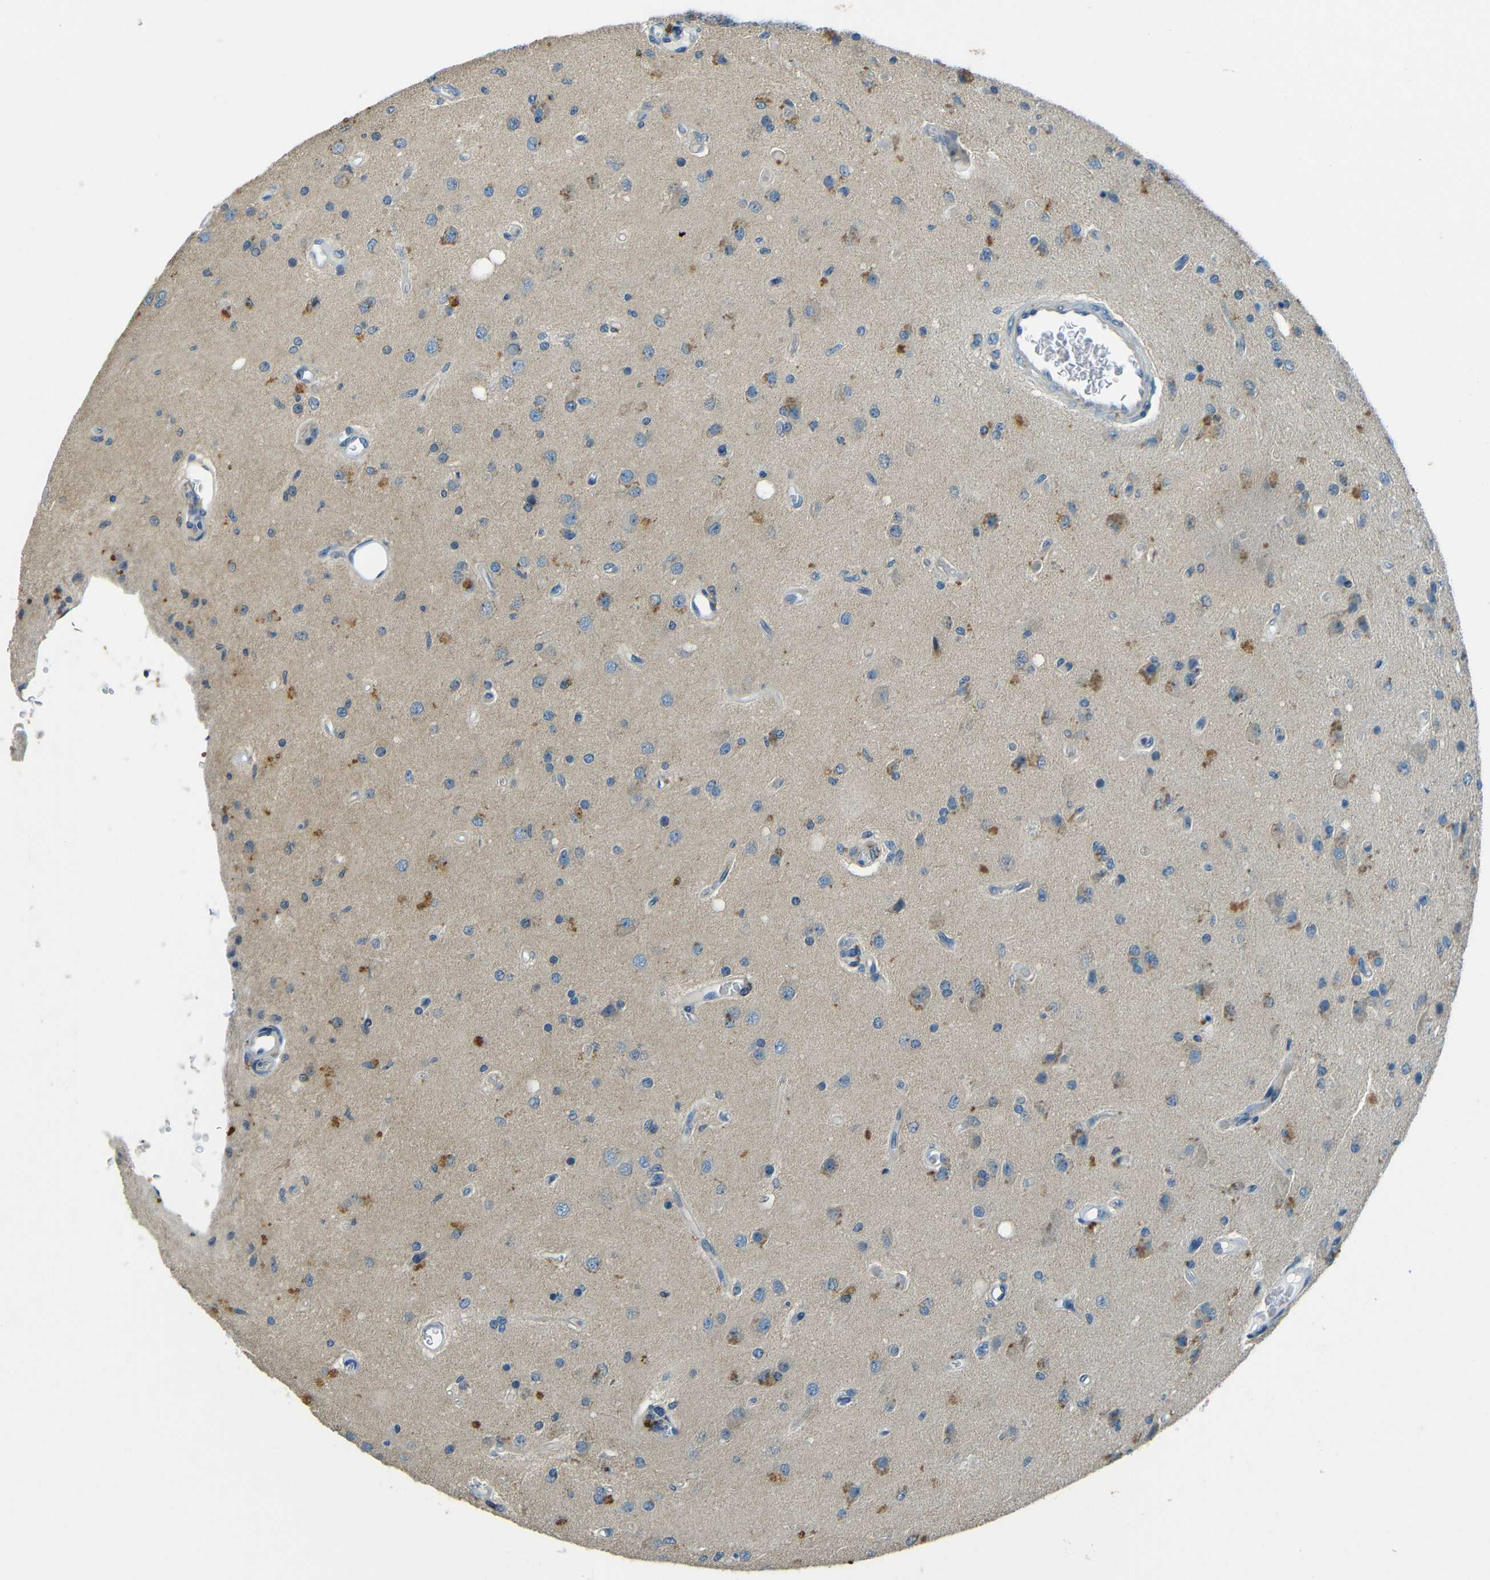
{"staining": {"intensity": "moderate", "quantity": "<25%", "location": "cytoplasmic/membranous"}, "tissue": "glioma", "cell_type": "Tumor cells", "image_type": "cancer", "snomed": [{"axis": "morphology", "description": "Normal tissue, NOS"}, {"axis": "morphology", "description": "Glioma, malignant, High grade"}, {"axis": "topography", "description": "Cerebral cortex"}], "caption": "The photomicrograph shows staining of malignant glioma (high-grade), revealing moderate cytoplasmic/membranous protein positivity (brown color) within tumor cells. (DAB IHC with brightfield microscopy, high magnification).", "gene": "CYP26B1", "patient": {"sex": "male", "age": 77}}